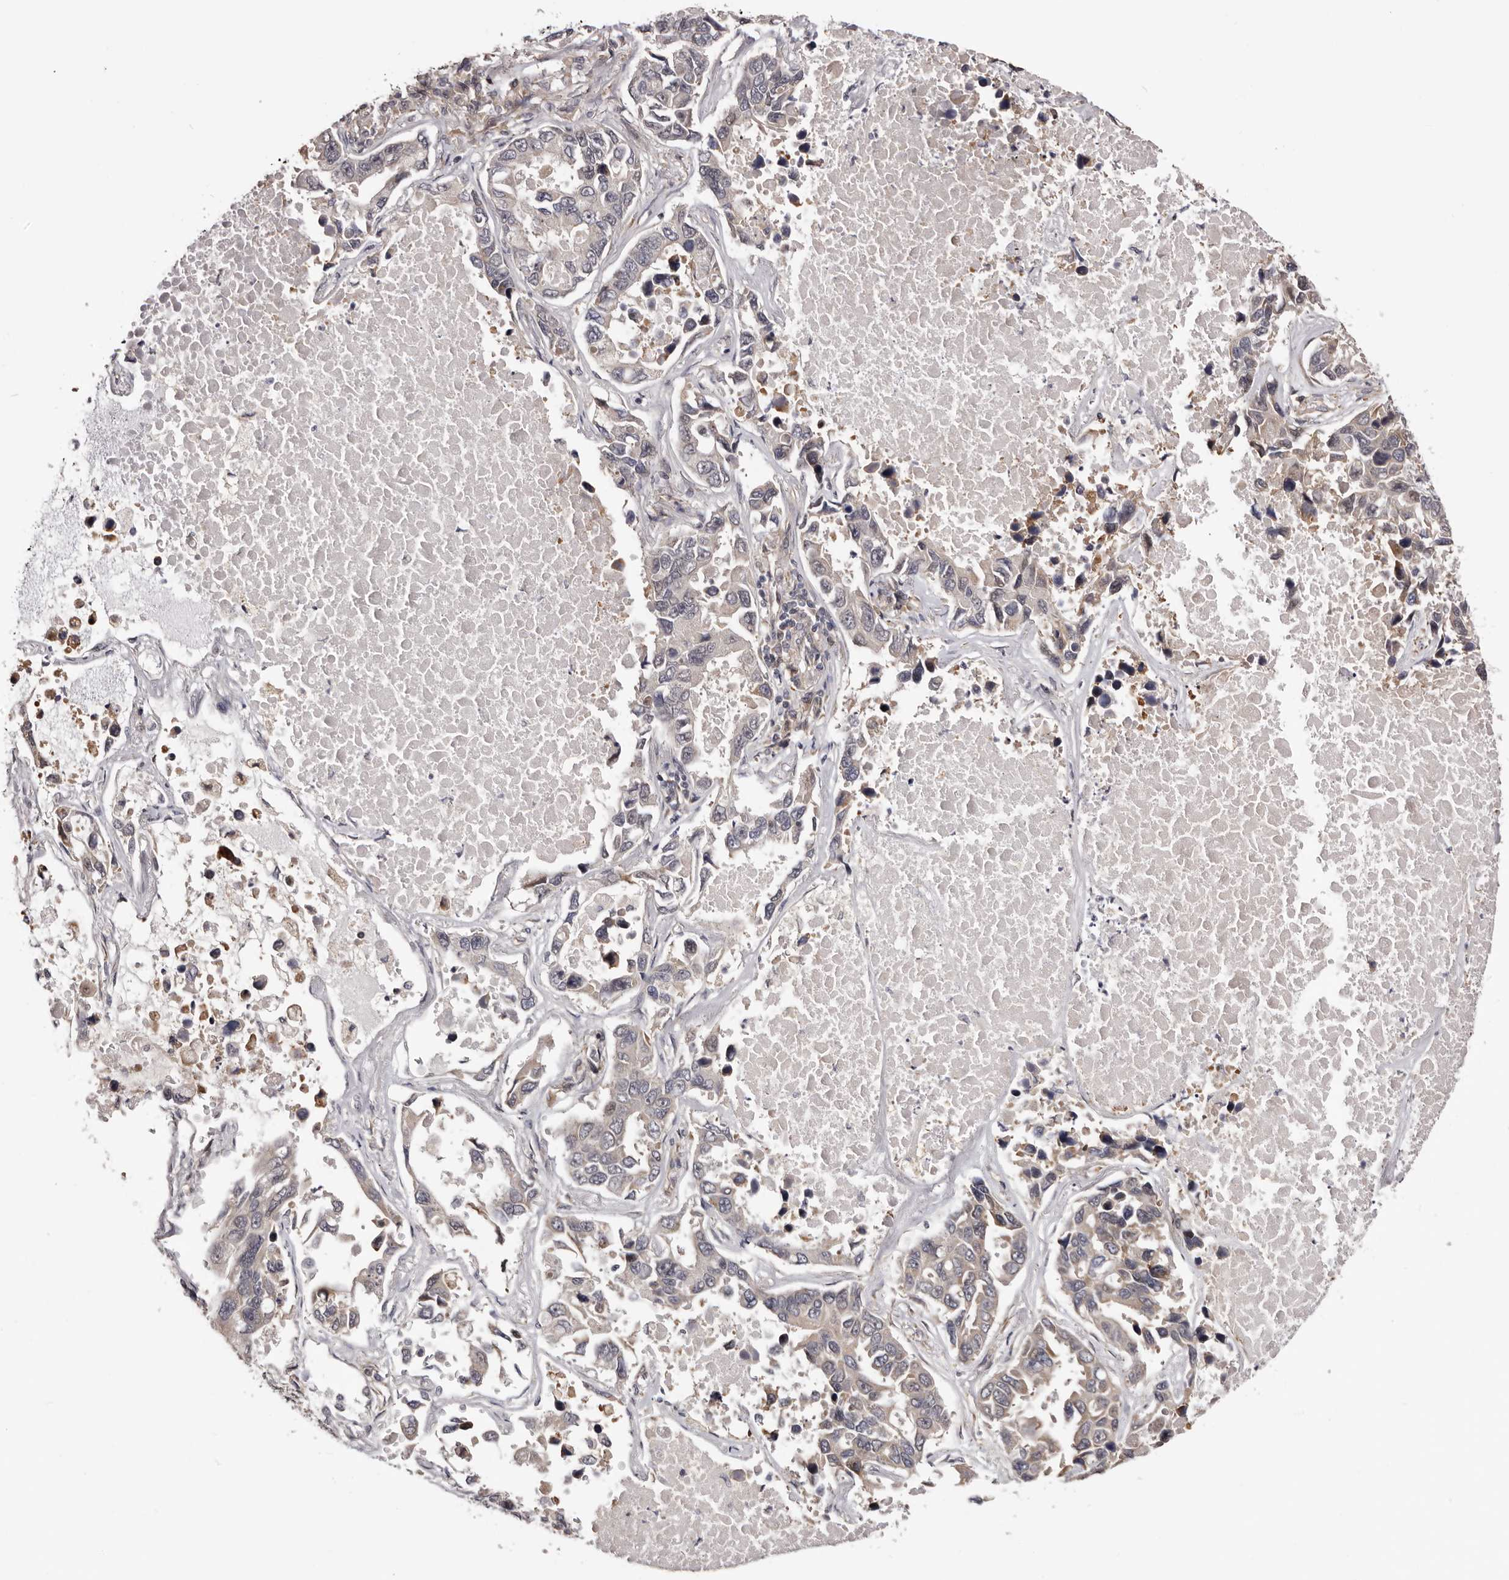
{"staining": {"intensity": "weak", "quantity": "25%-75%", "location": "cytoplasmic/membranous"}, "tissue": "lung cancer", "cell_type": "Tumor cells", "image_type": "cancer", "snomed": [{"axis": "morphology", "description": "Adenocarcinoma, NOS"}, {"axis": "topography", "description": "Lung"}], "caption": "Adenocarcinoma (lung) stained with a brown dye shows weak cytoplasmic/membranous positive positivity in approximately 25%-75% of tumor cells.", "gene": "NOL12", "patient": {"sex": "male", "age": 64}}